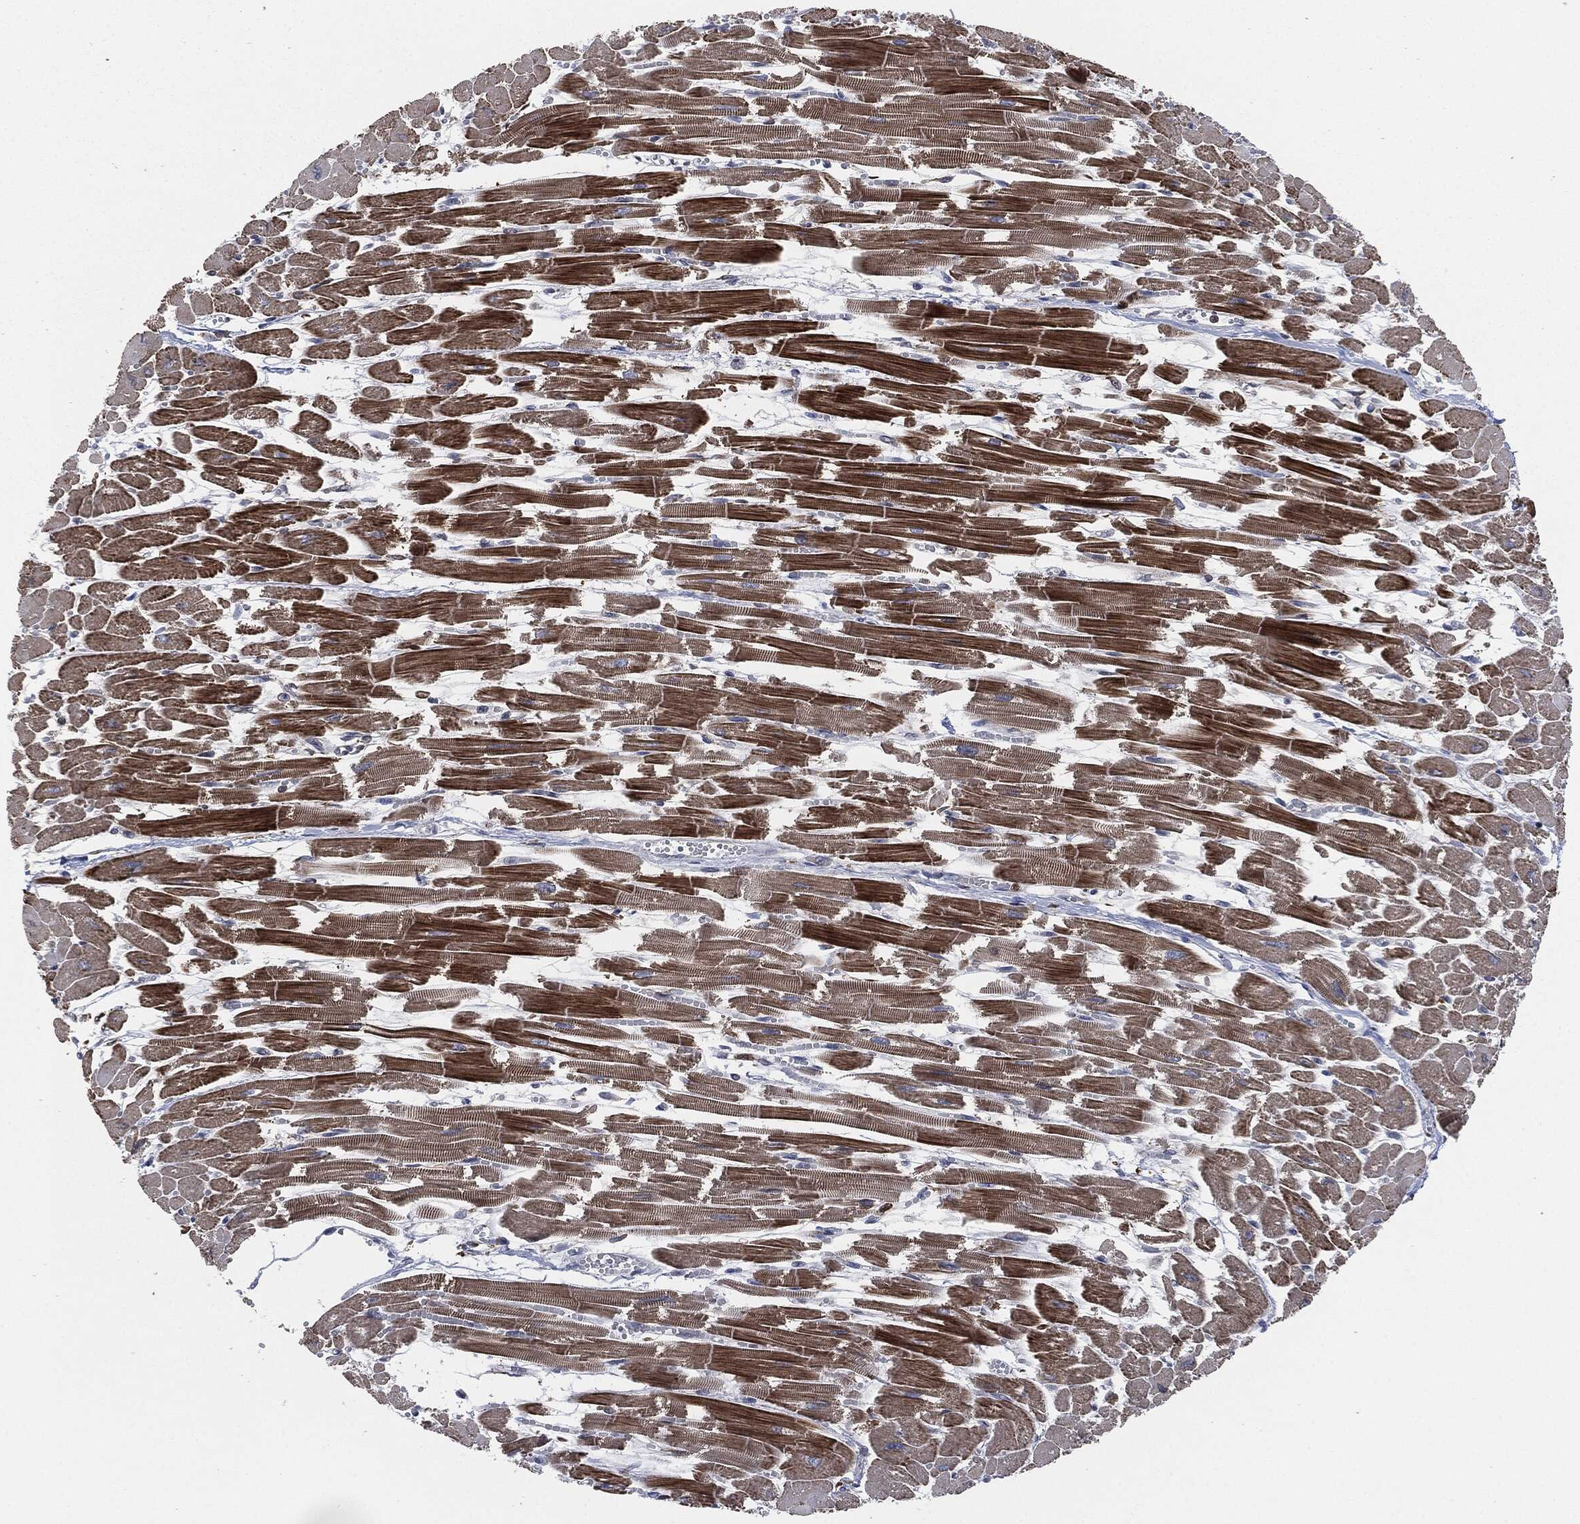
{"staining": {"intensity": "strong", "quantity": "25%-75%", "location": "cytoplasmic/membranous"}, "tissue": "heart muscle", "cell_type": "Cardiomyocytes", "image_type": "normal", "snomed": [{"axis": "morphology", "description": "Normal tissue, NOS"}, {"axis": "topography", "description": "Heart"}], "caption": "High-magnification brightfield microscopy of normal heart muscle stained with DAB (3,3'-diaminobenzidine) (brown) and counterstained with hematoxylin (blue). cardiomyocytes exhibit strong cytoplasmic/membranous expression is seen in about25%-75% of cells. The protein is stained brown, and the nuclei are stained in blue (DAB IHC with brightfield microscopy, high magnification).", "gene": "CALR", "patient": {"sex": "female", "age": 52}}